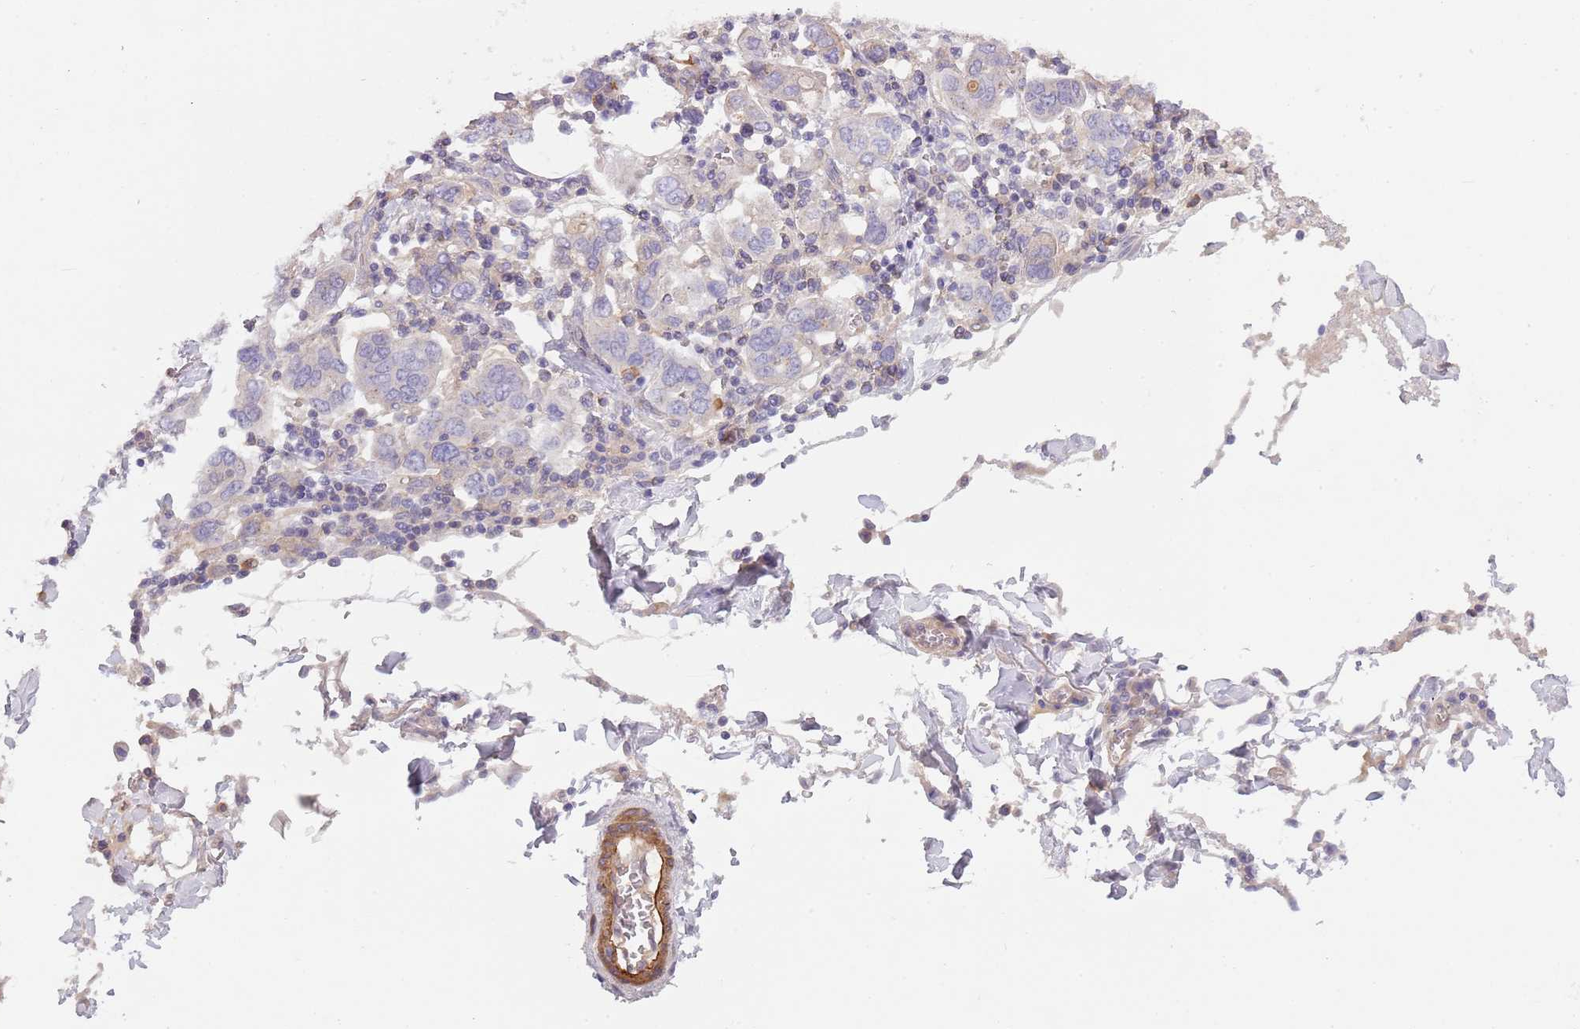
{"staining": {"intensity": "negative", "quantity": "none", "location": "none"}, "tissue": "stomach cancer", "cell_type": "Tumor cells", "image_type": "cancer", "snomed": [{"axis": "morphology", "description": "Adenocarcinoma, NOS"}, {"axis": "topography", "description": "Stomach, upper"}, {"axis": "topography", "description": "Stomach"}], "caption": "Human stomach adenocarcinoma stained for a protein using IHC exhibits no expression in tumor cells.", "gene": "TINAGL1", "patient": {"sex": "male", "age": 62}}